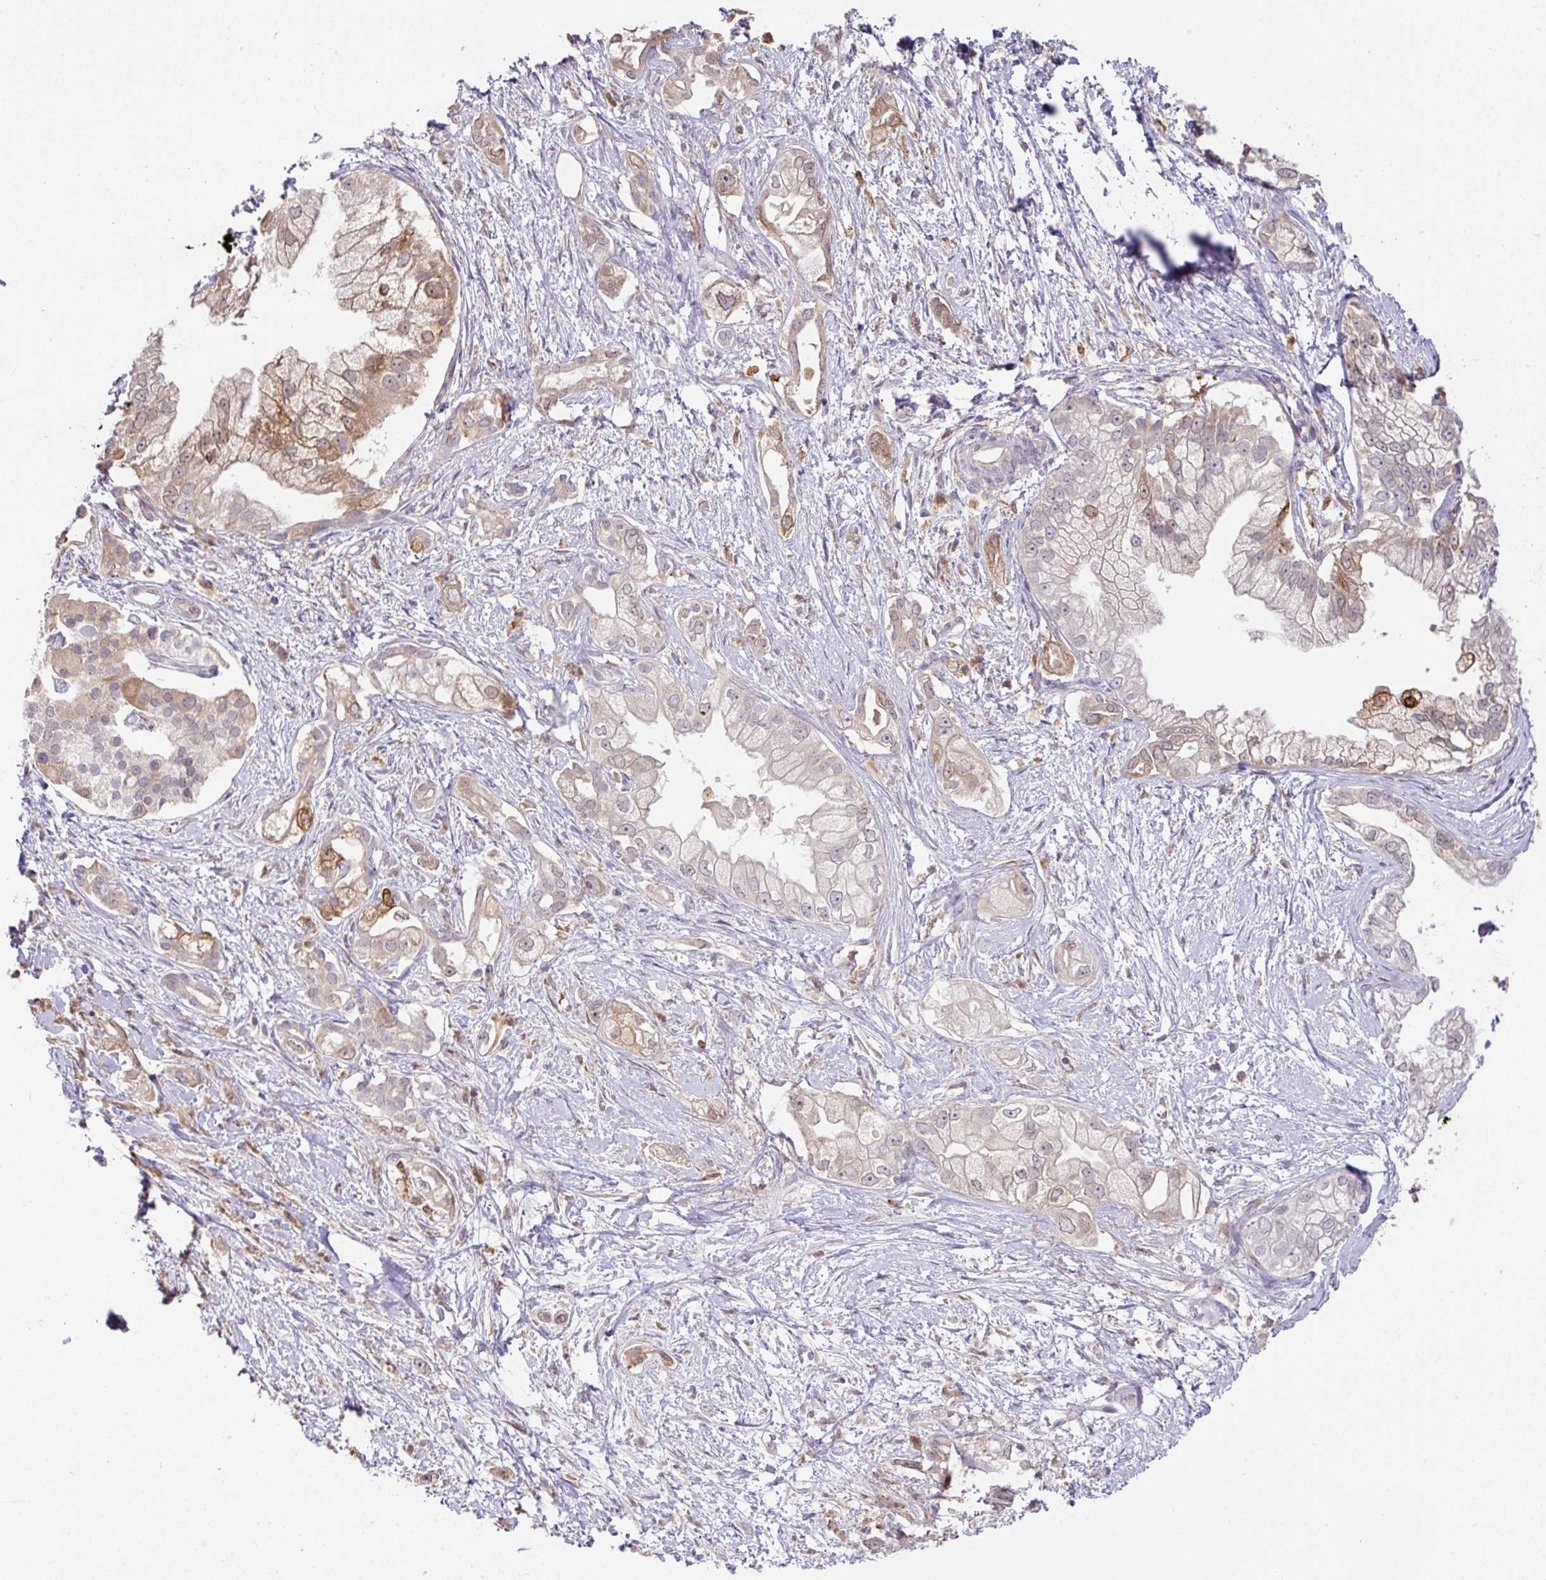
{"staining": {"intensity": "weak", "quantity": ">75%", "location": "cytoplasmic/membranous"}, "tissue": "pancreatic cancer", "cell_type": "Tumor cells", "image_type": "cancer", "snomed": [{"axis": "morphology", "description": "Adenocarcinoma, NOS"}, {"axis": "topography", "description": "Pancreas"}], "caption": "Immunohistochemical staining of human pancreatic cancer (adenocarcinoma) exhibits weak cytoplasmic/membranous protein staining in about >75% of tumor cells.", "gene": "GCNT7", "patient": {"sex": "male", "age": 70}}